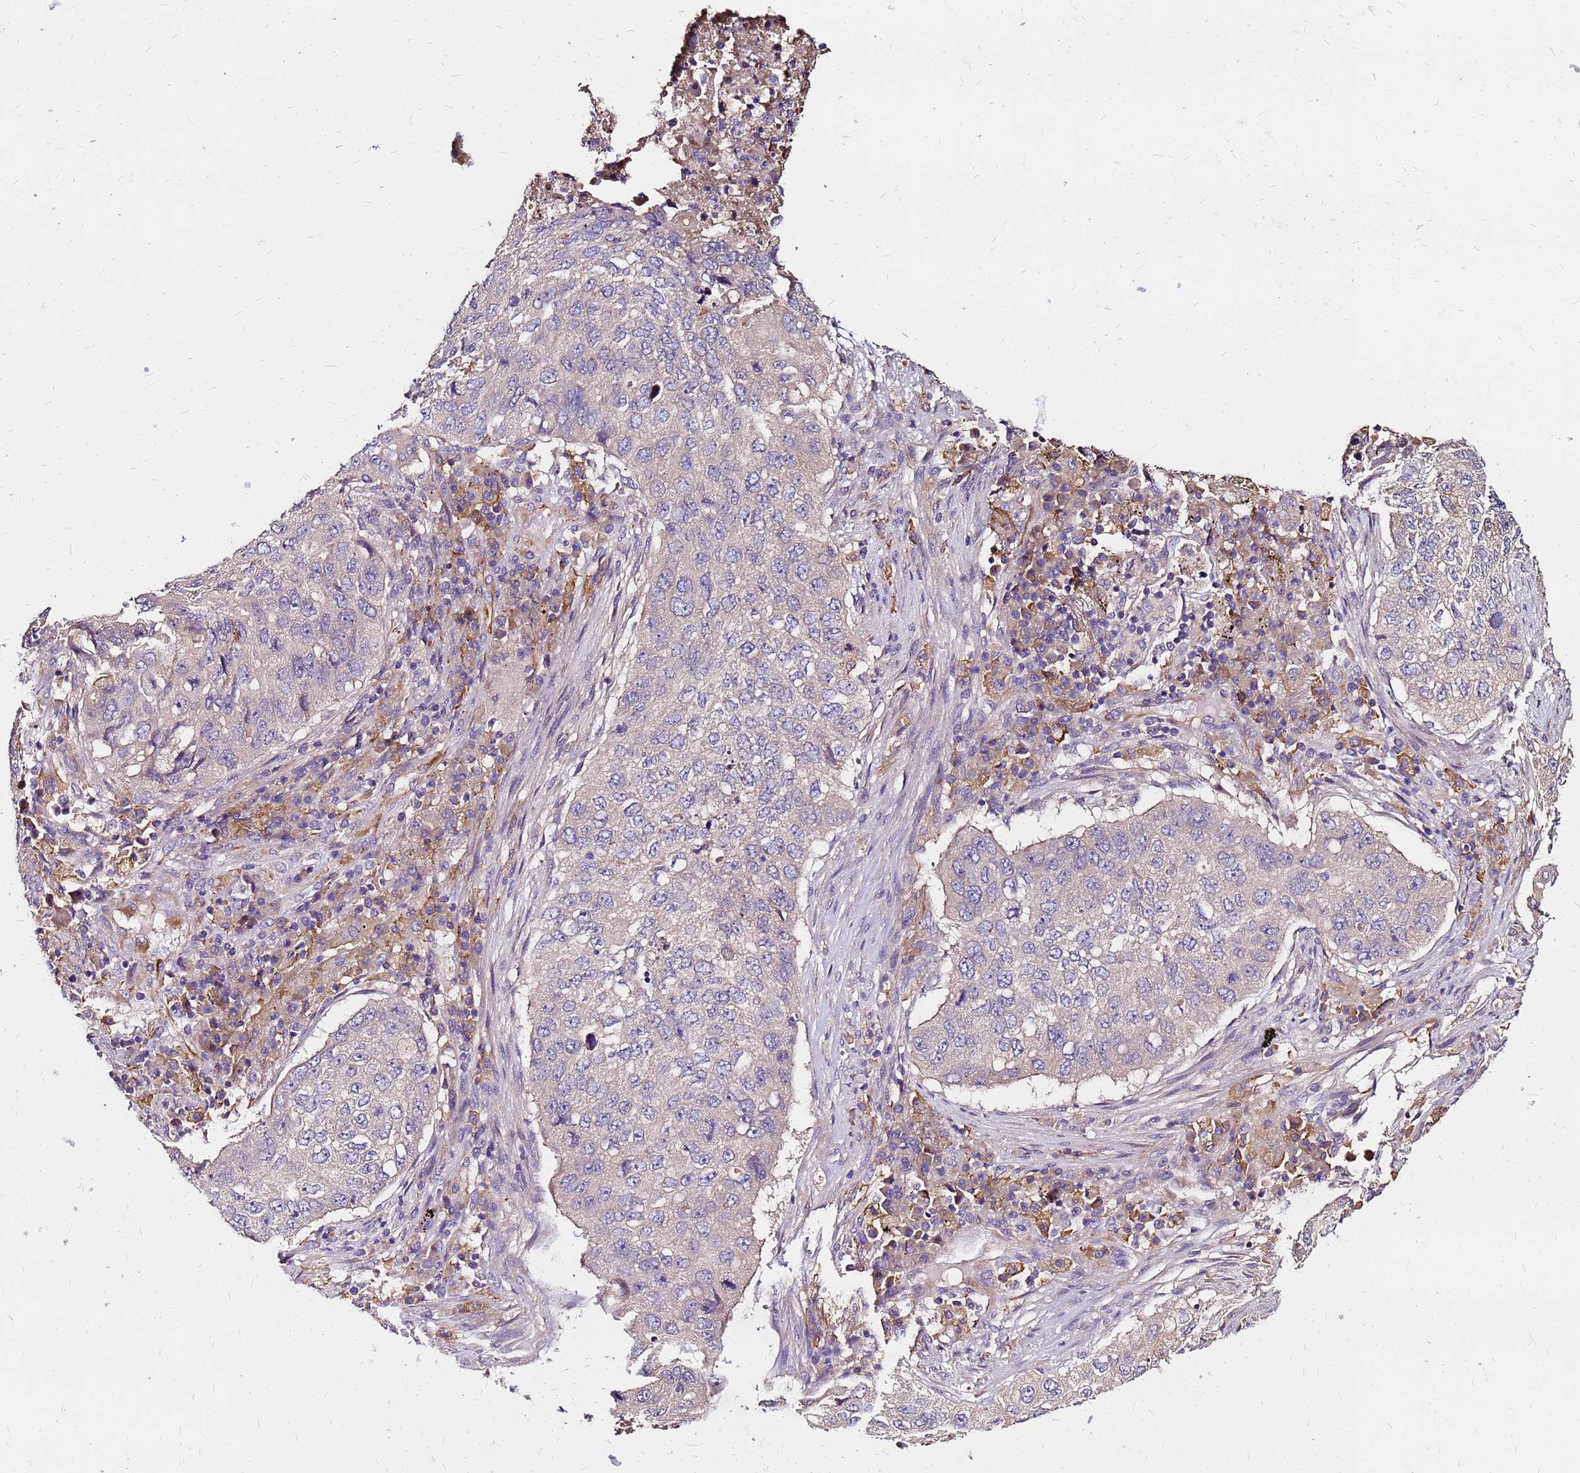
{"staining": {"intensity": "weak", "quantity": "<25%", "location": "cytoplasmic/membranous"}, "tissue": "lung cancer", "cell_type": "Tumor cells", "image_type": "cancer", "snomed": [{"axis": "morphology", "description": "Squamous cell carcinoma, NOS"}, {"axis": "topography", "description": "Lung"}], "caption": "Immunohistochemistry histopathology image of human squamous cell carcinoma (lung) stained for a protein (brown), which demonstrates no staining in tumor cells.", "gene": "ARHGEF5", "patient": {"sex": "female", "age": 63}}